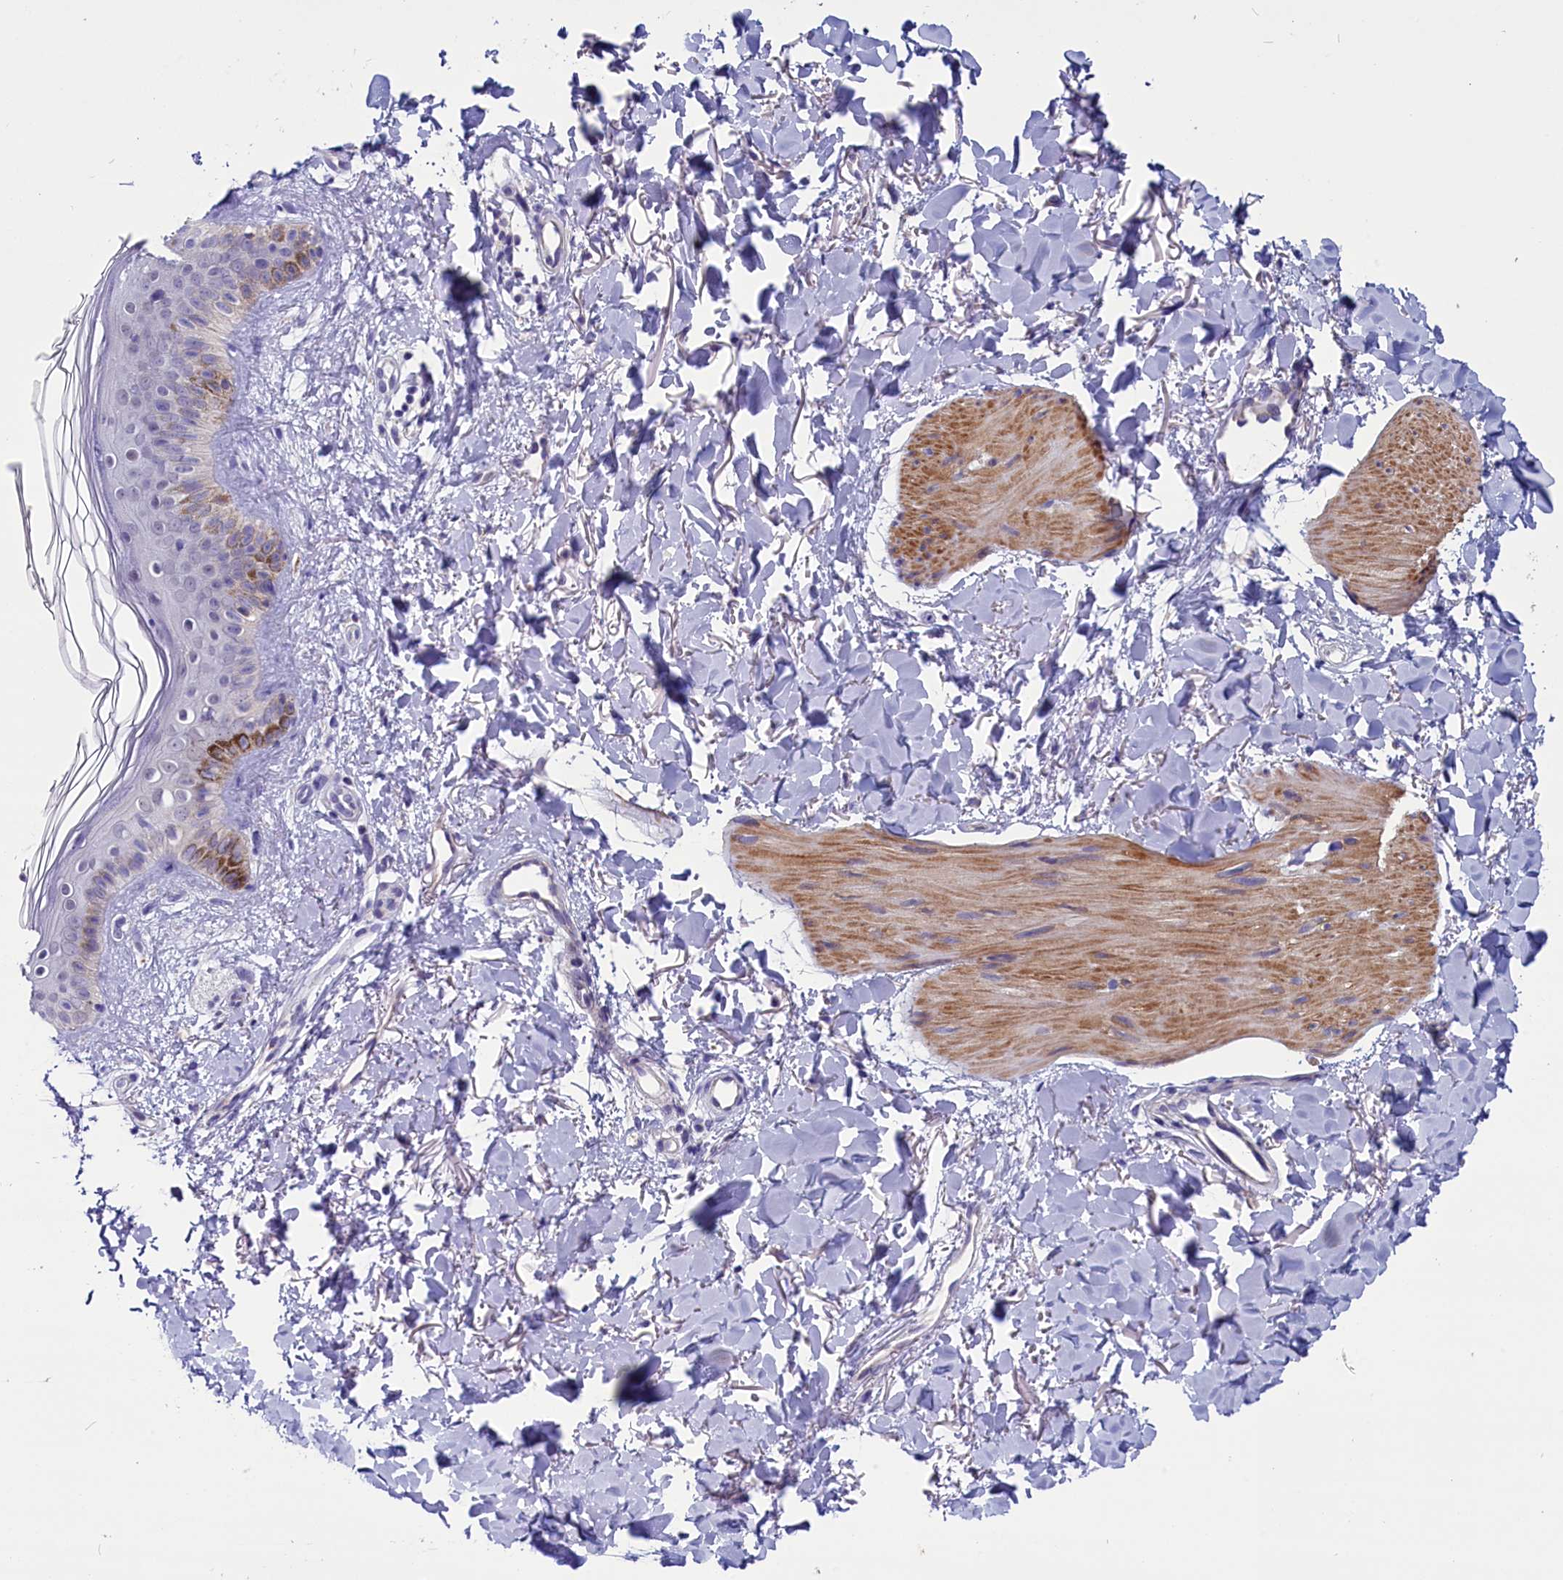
{"staining": {"intensity": "negative", "quantity": "none", "location": "none"}, "tissue": "skin", "cell_type": "Fibroblasts", "image_type": "normal", "snomed": [{"axis": "morphology", "description": "Normal tissue, NOS"}, {"axis": "topography", "description": "Skin"}], "caption": "An image of human skin is negative for staining in fibroblasts.", "gene": "SCD5", "patient": {"sex": "female", "age": 58}}